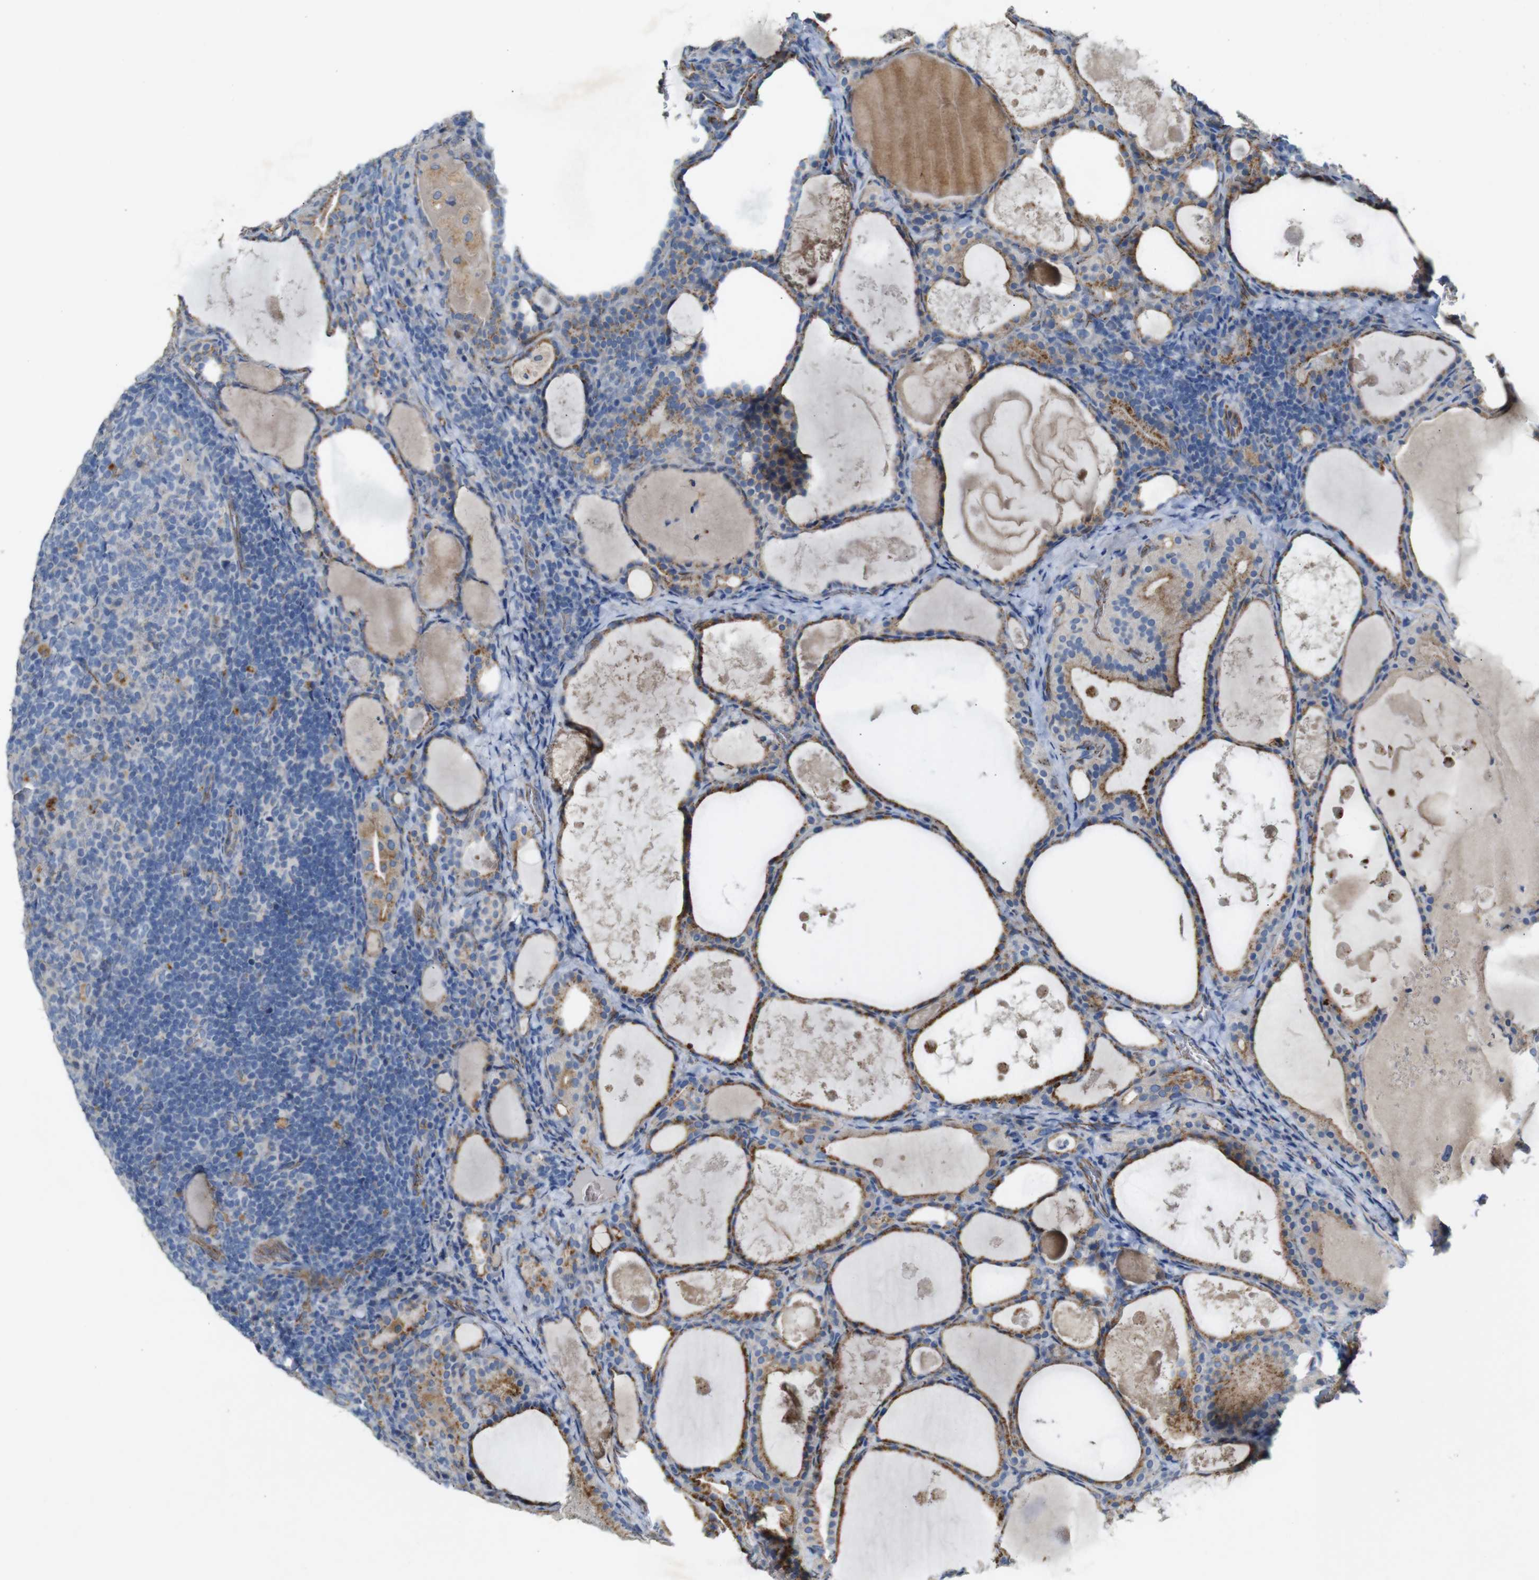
{"staining": {"intensity": "weak", "quantity": ">75%", "location": "cytoplasmic/membranous"}, "tissue": "thyroid cancer", "cell_type": "Tumor cells", "image_type": "cancer", "snomed": [{"axis": "morphology", "description": "Papillary adenocarcinoma, NOS"}, {"axis": "topography", "description": "Thyroid gland"}], "caption": "Tumor cells demonstrate low levels of weak cytoplasmic/membranous staining in about >75% of cells in thyroid cancer (papillary adenocarcinoma). (DAB (3,3'-diaminobenzidine) IHC, brown staining for protein, blue staining for nuclei).", "gene": "NHLRC3", "patient": {"sex": "female", "age": 42}}